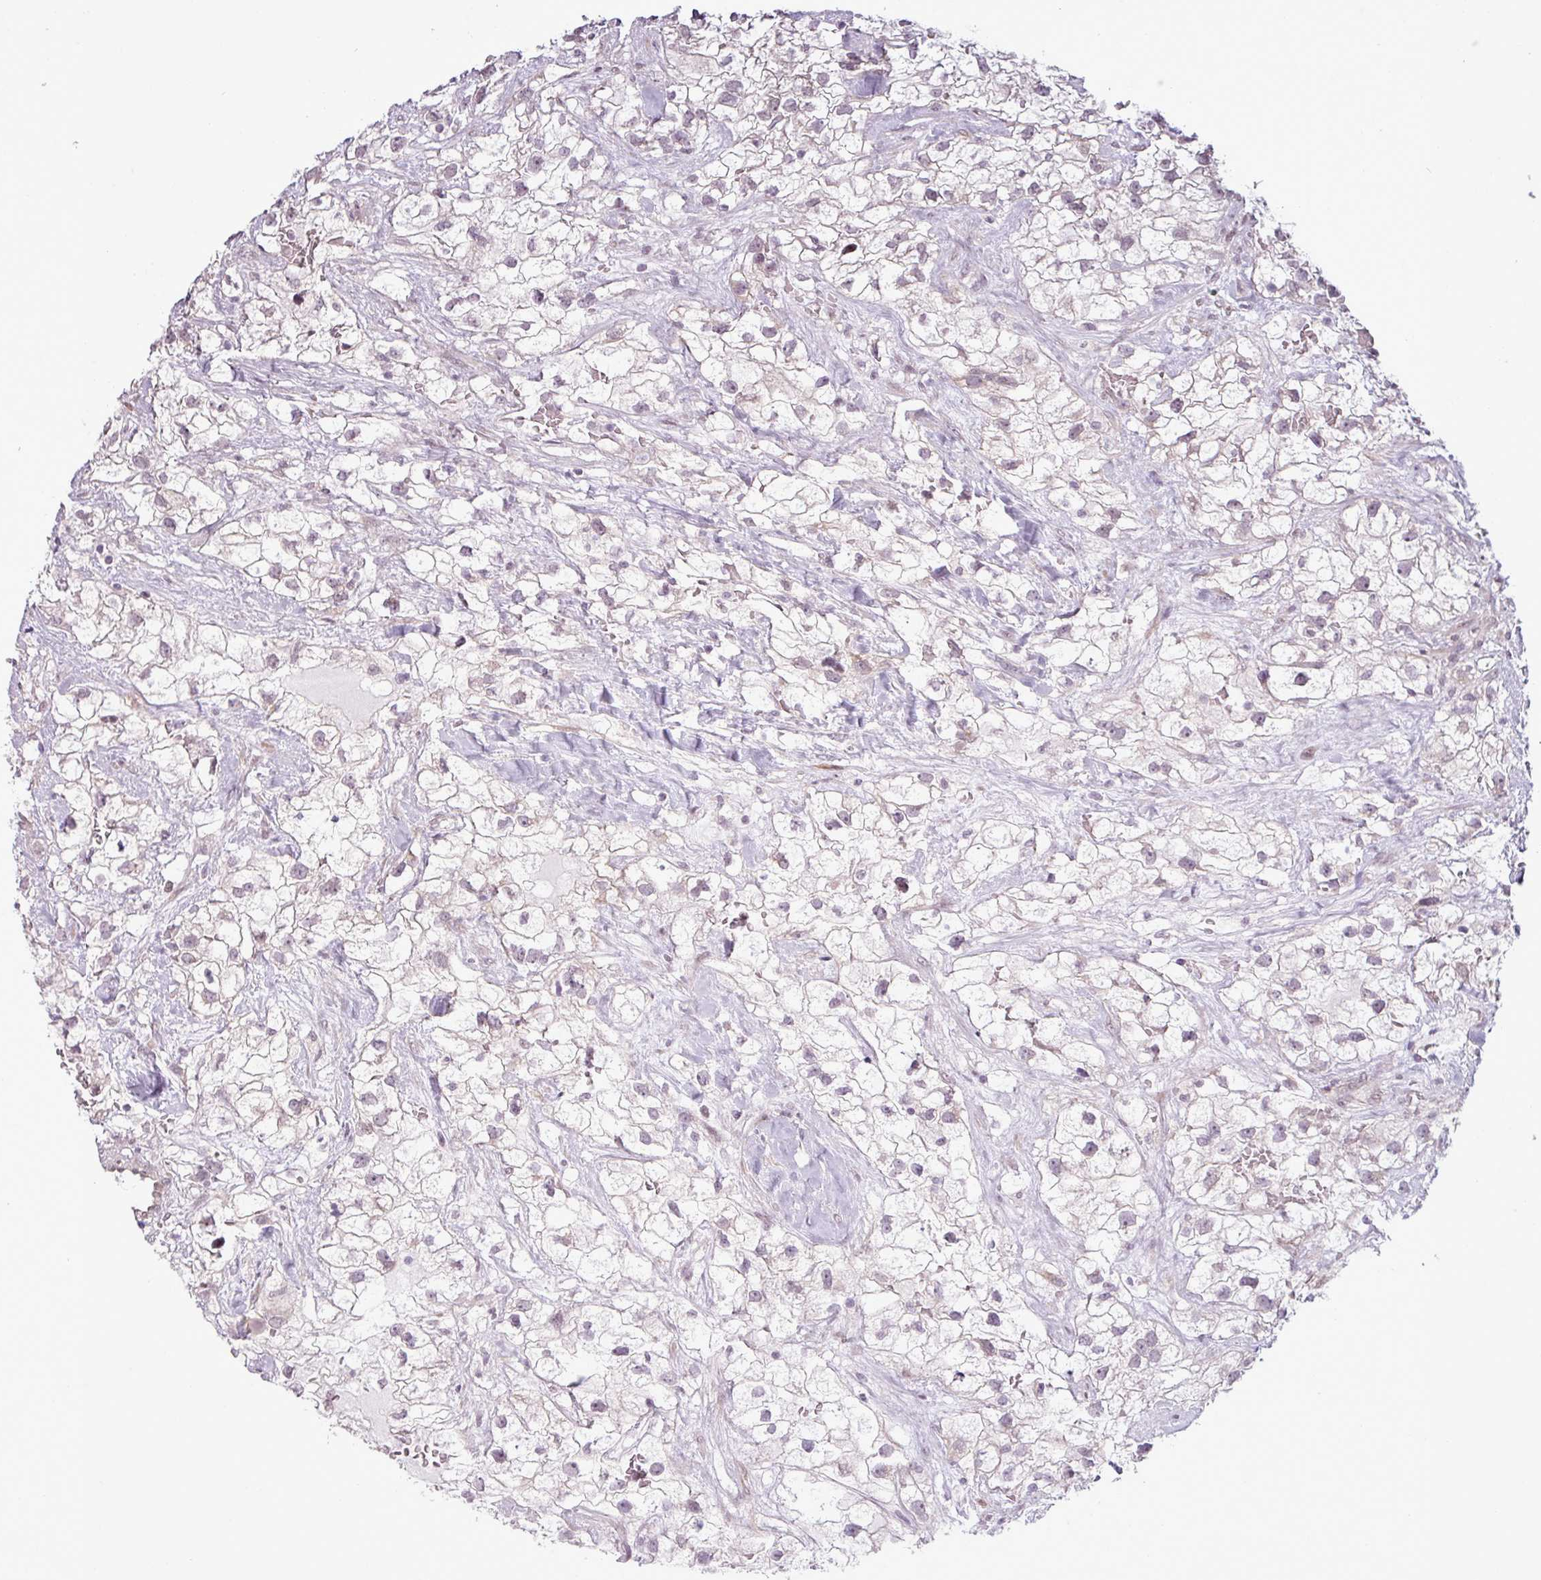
{"staining": {"intensity": "negative", "quantity": "none", "location": "none"}, "tissue": "renal cancer", "cell_type": "Tumor cells", "image_type": "cancer", "snomed": [{"axis": "morphology", "description": "Adenocarcinoma, NOS"}, {"axis": "topography", "description": "Kidney"}], "caption": "The histopathology image demonstrates no significant expression in tumor cells of renal adenocarcinoma. Nuclei are stained in blue.", "gene": "GPT2", "patient": {"sex": "male", "age": 59}}